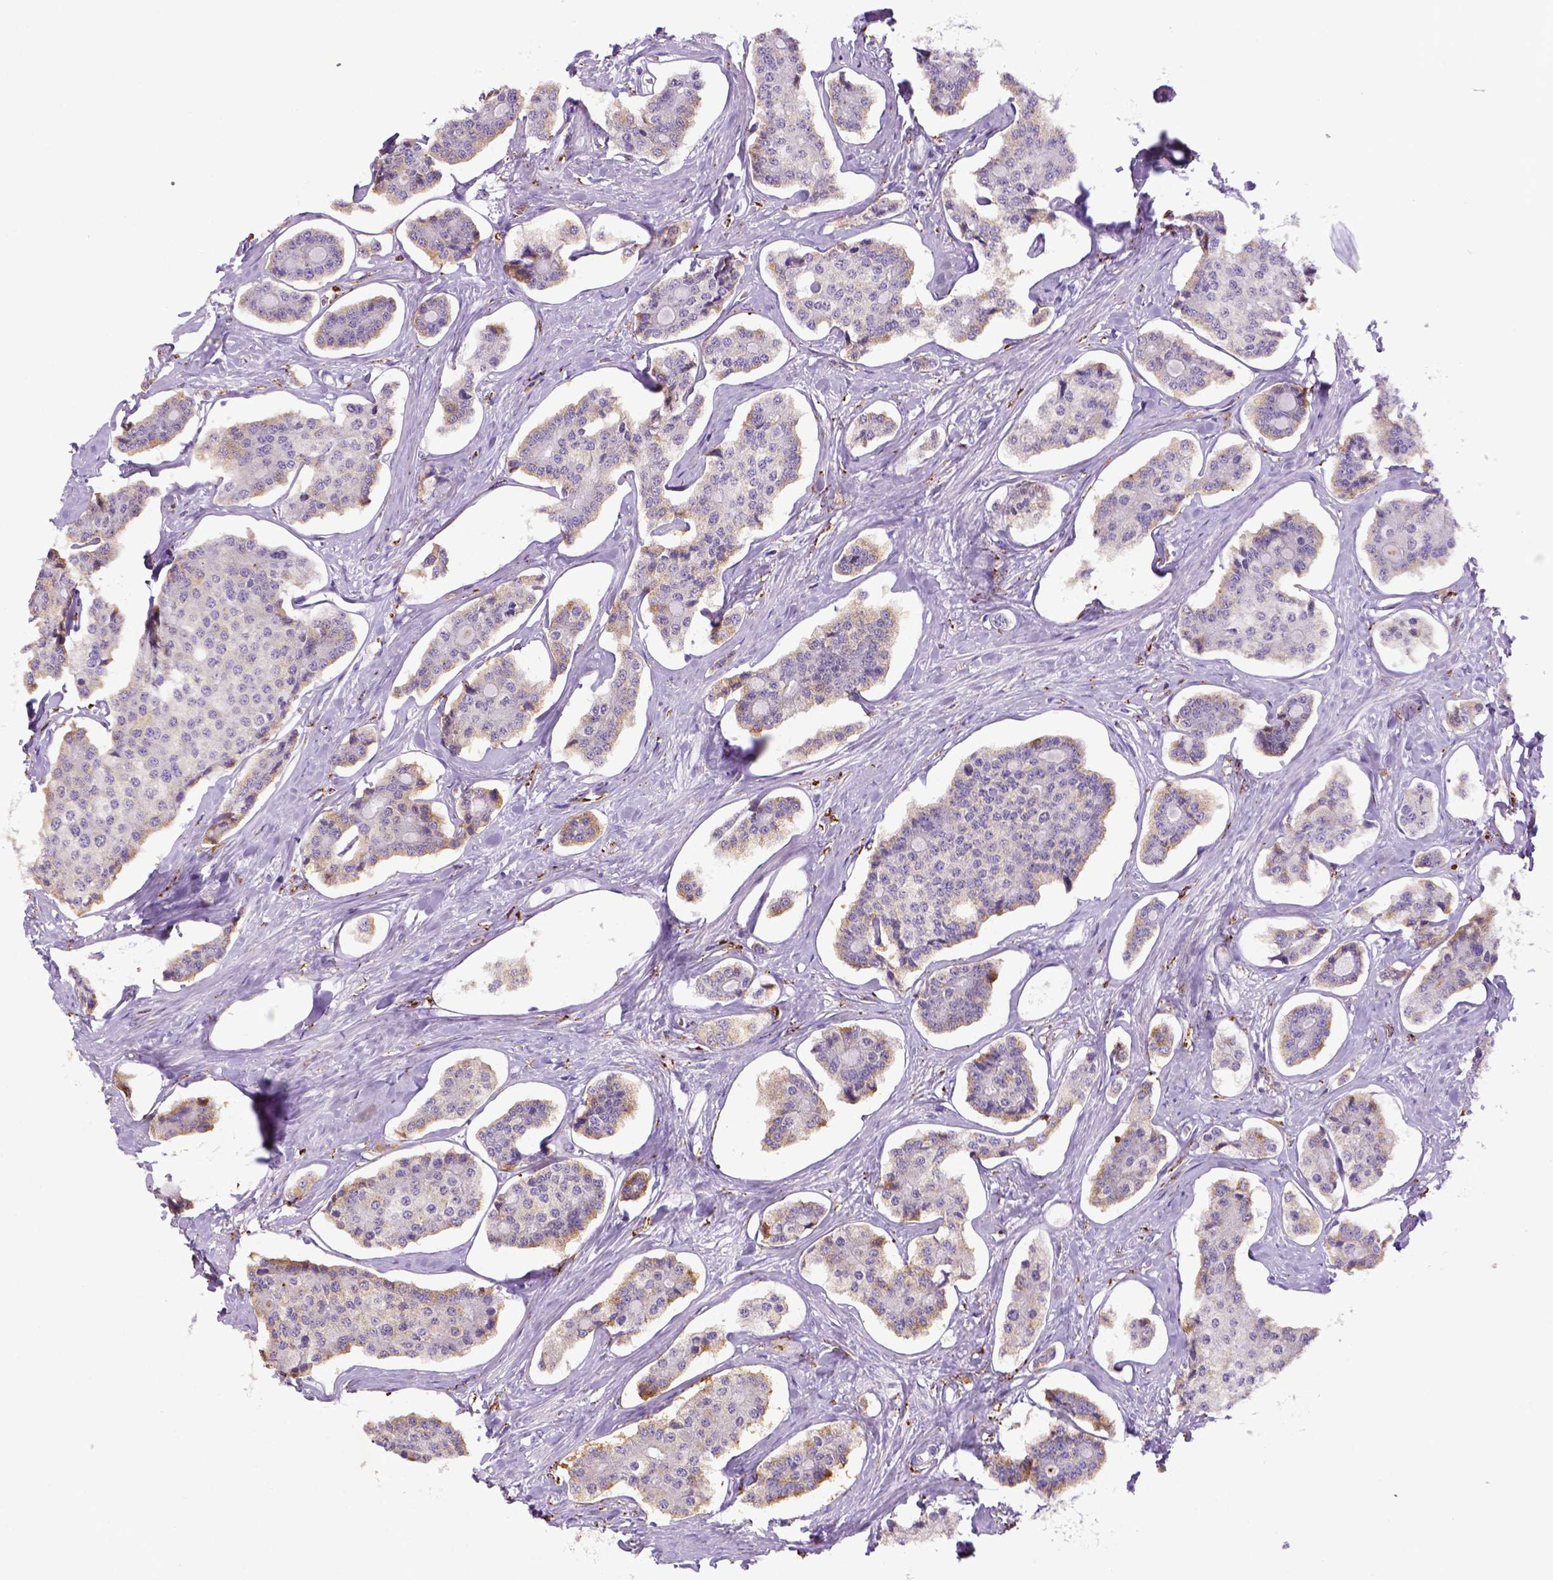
{"staining": {"intensity": "negative", "quantity": "none", "location": "none"}, "tissue": "carcinoid", "cell_type": "Tumor cells", "image_type": "cancer", "snomed": [{"axis": "morphology", "description": "Carcinoid, malignant, NOS"}, {"axis": "topography", "description": "Small intestine"}], "caption": "DAB immunohistochemical staining of human malignant carcinoid demonstrates no significant expression in tumor cells.", "gene": "CD68", "patient": {"sex": "female", "age": 65}}